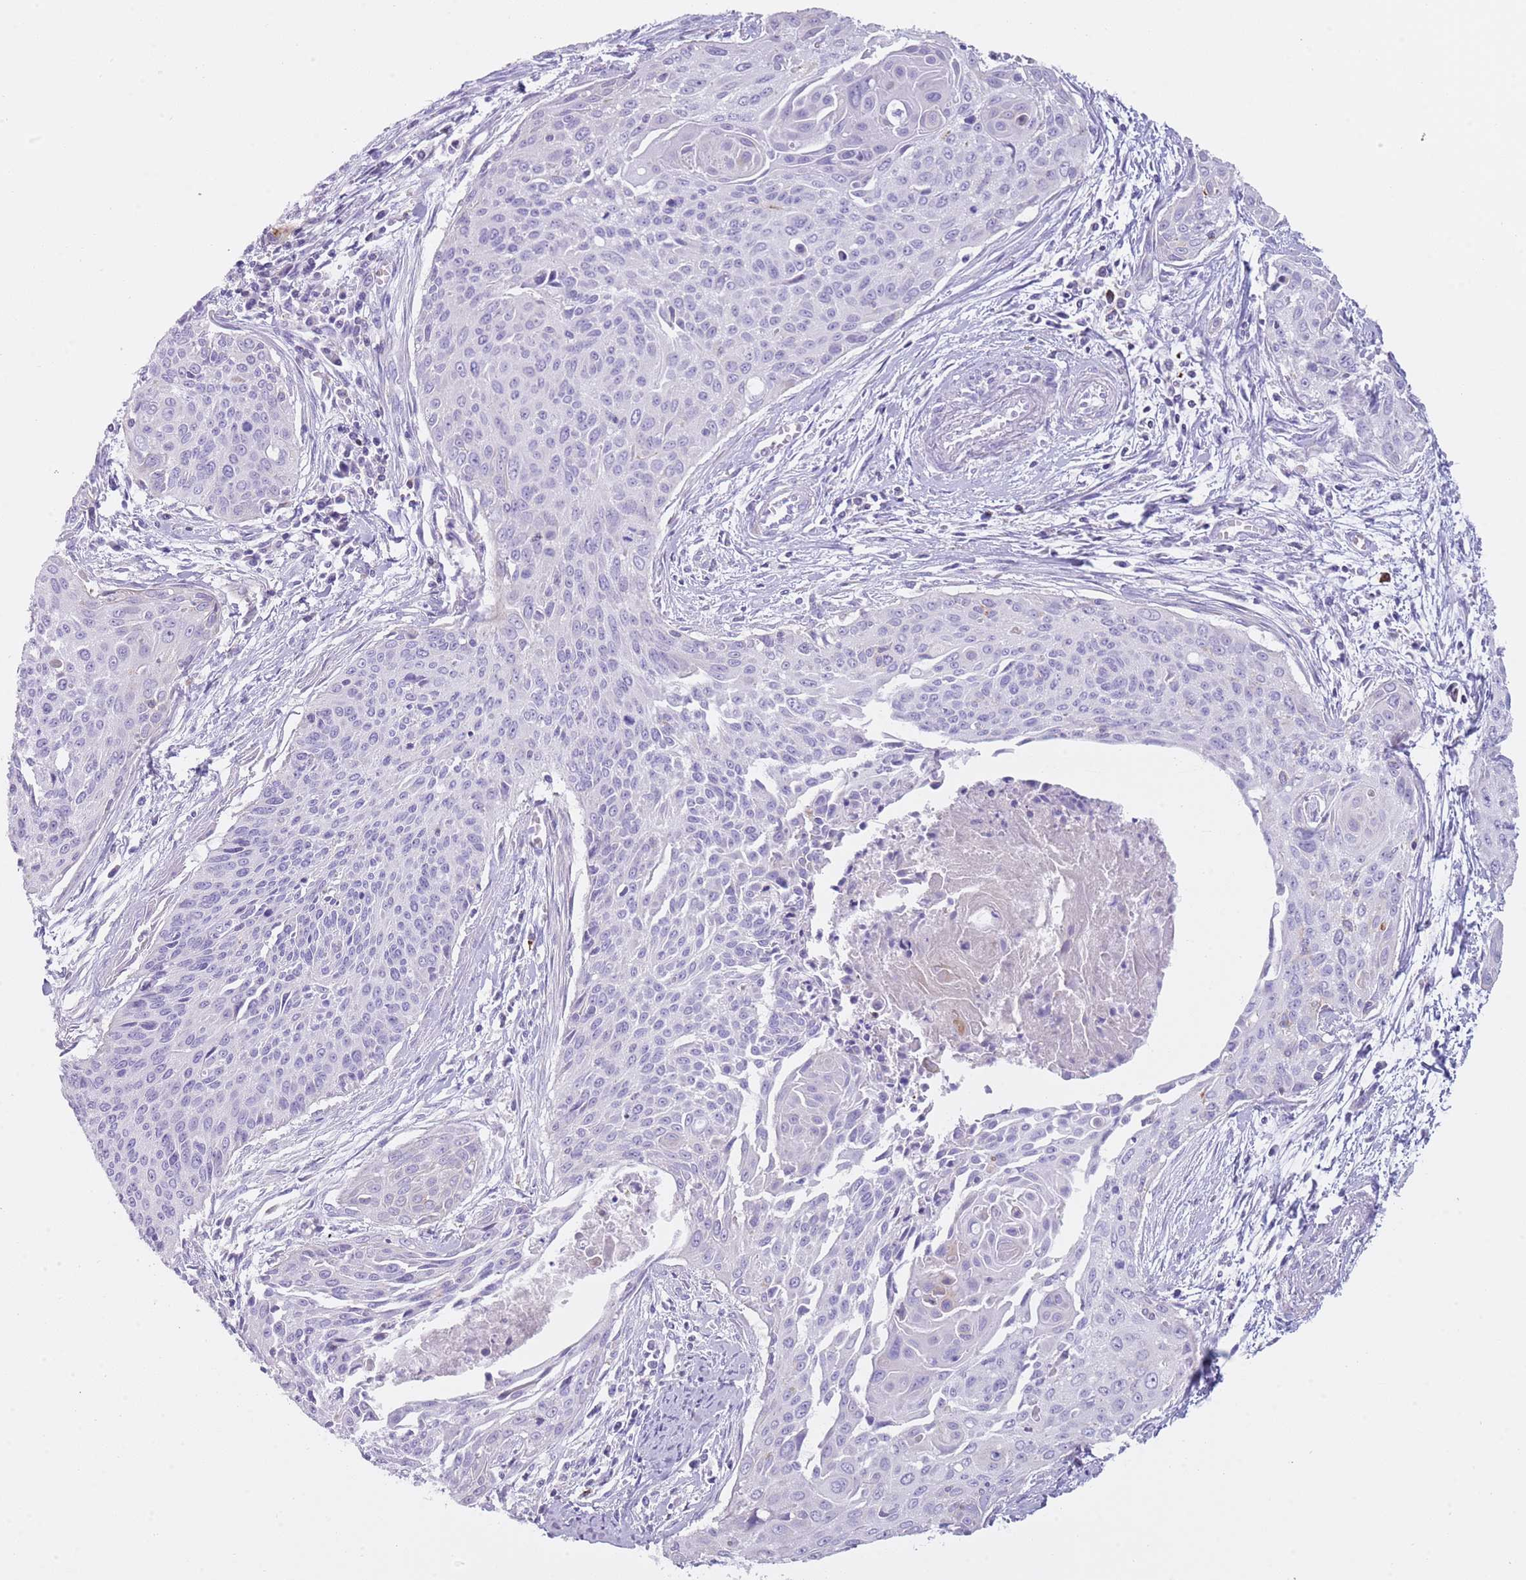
{"staining": {"intensity": "negative", "quantity": "none", "location": "none"}, "tissue": "cervical cancer", "cell_type": "Tumor cells", "image_type": "cancer", "snomed": [{"axis": "morphology", "description": "Squamous cell carcinoma, NOS"}, {"axis": "topography", "description": "Cervix"}], "caption": "Cervical squamous cell carcinoma was stained to show a protein in brown. There is no significant positivity in tumor cells.", "gene": "NBPF20", "patient": {"sex": "female", "age": 55}}